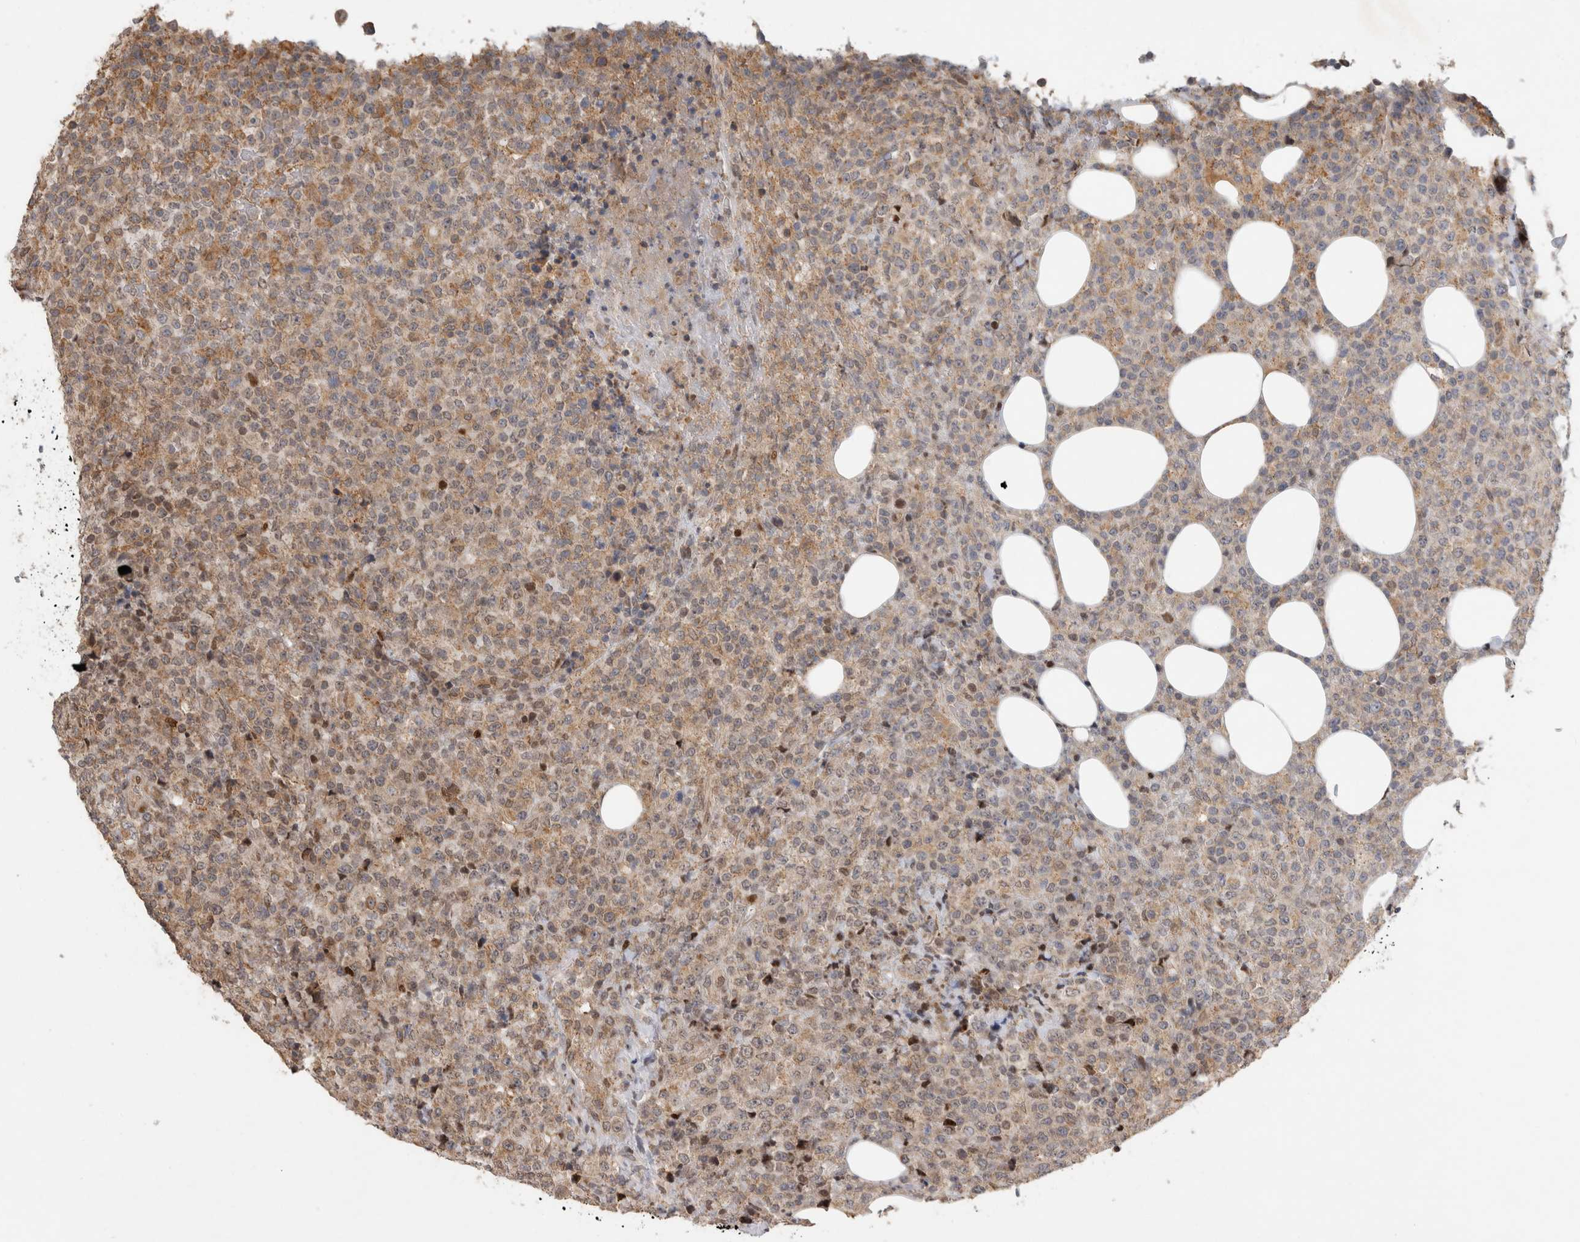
{"staining": {"intensity": "weak", "quantity": "25%-75%", "location": "cytoplasmic/membranous"}, "tissue": "lymphoma", "cell_type": "Tumor cells", "image_type": "cancer", "snomed": [{"axis": "morphology", "description": "Malignant lymphoma, non-Hodgkin's type, High grade"}, {"axis": "topography", "description": "Lymph node"}], "caption": "Immunohistochemical staining of malignant lymphoma, non-Hodgkin's type (high-grade) demonstrates low levels of weak cytoplasmic/membranous protein expression in approximately 25%-75% of tumor cells.", "gene": "C8orf58", "patient": {"sex": "male", "age": 13}}